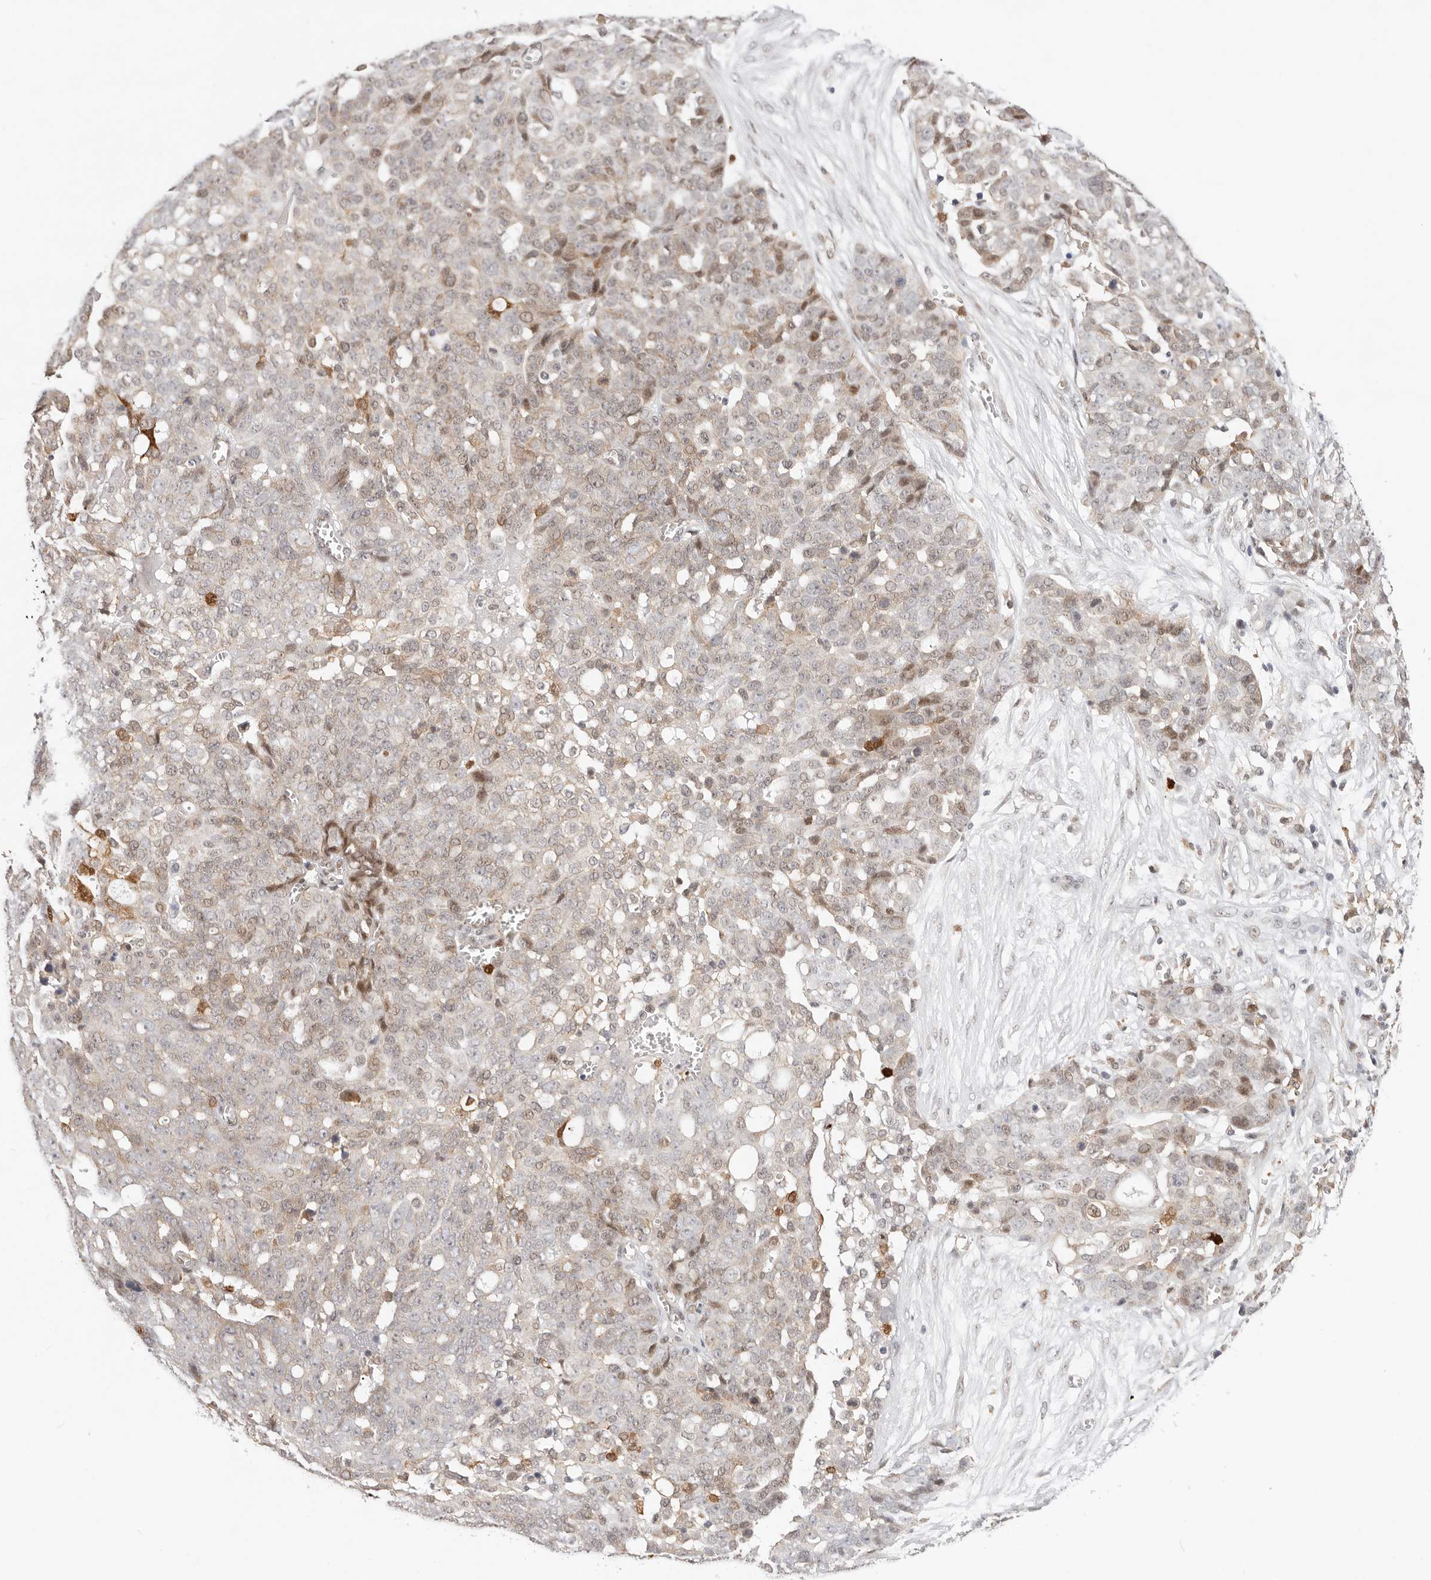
{"staining": {"intensity": "weak", "quantity": "25%-75%", "location": "cytoplasmic/membranous,nuclear"}, "tissue": "ovarian cancer", "cell_type": "Tumor cells", "image_type": "cancer", "snomed": [{"axis": "morphology", "description": "Cystadenocarcinoma, serous, NOS"}, {"axis": "topography", "description": "Soft tissue"}, {"axis": "topography", "description": "Ovary"}], "caption": "Protein expression analysis of ovarian cancer (serous cystadenocarcinoma) demonstrates weak cytoplasmic/membranous and nuclear positivity in about 25%-75% of tumor cells.", "gene": "AFDN", "patient": {"sex": "female", "age": 57}}